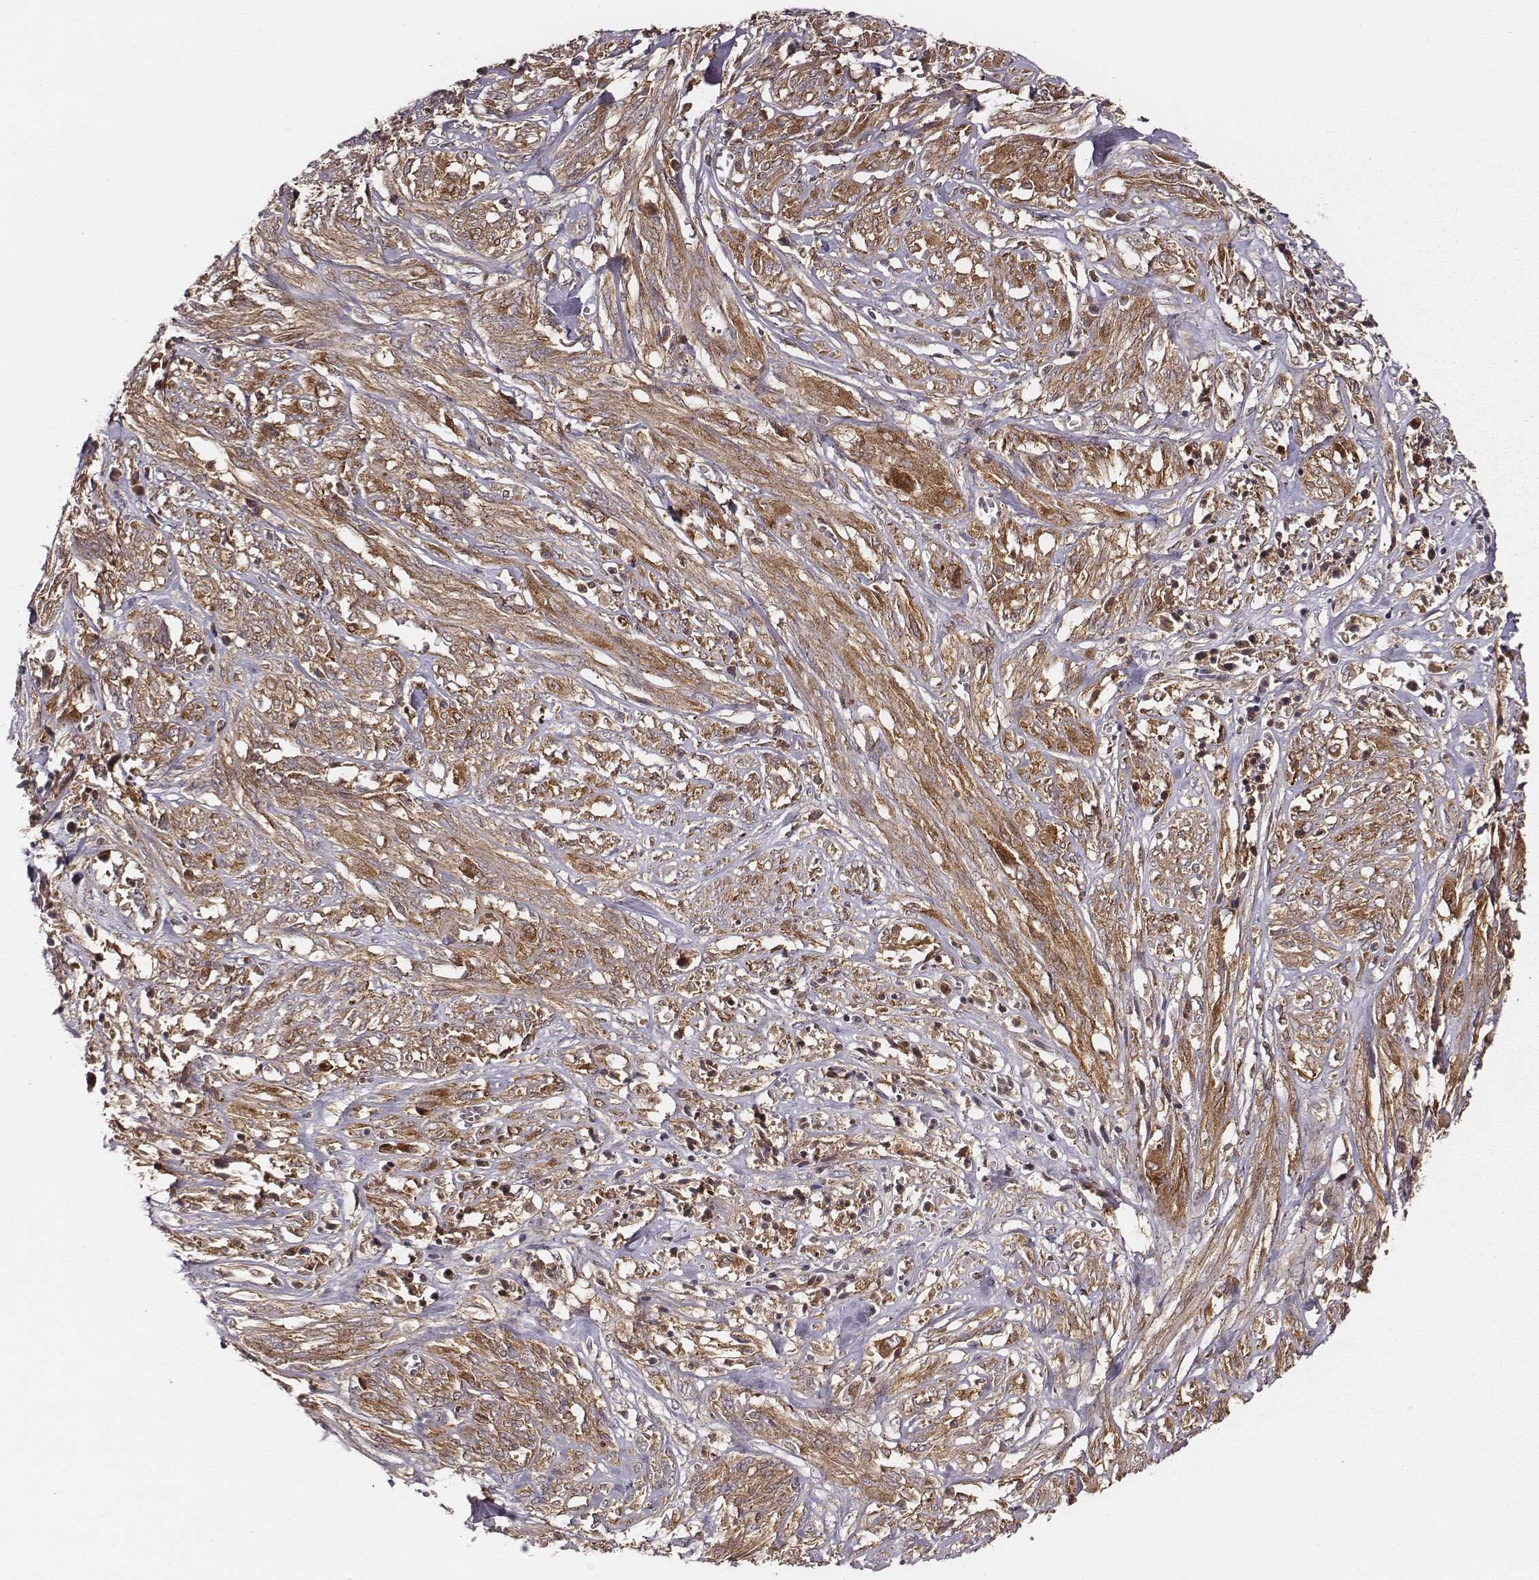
{"staining": {"intensity": "moderate", "quantity": ">75%", "location": "cytoplasmic/membranous"}, "tissue": "melanoma", "cell_type": "Tumor cells", "image_type": "cancer", "snomed": [{"axis": "morphology", "description": "Malignant melanoma, NOS"}, {"axis": "topography", "description": "Skin"}], "caption": "A micrograph of melanoma stained for a protein demonstrates moderate cytoplasmic/membranous brown staining in tumor cells.", "gene": "VPS26A", "patient": {"sex": "female", "age": 91}}